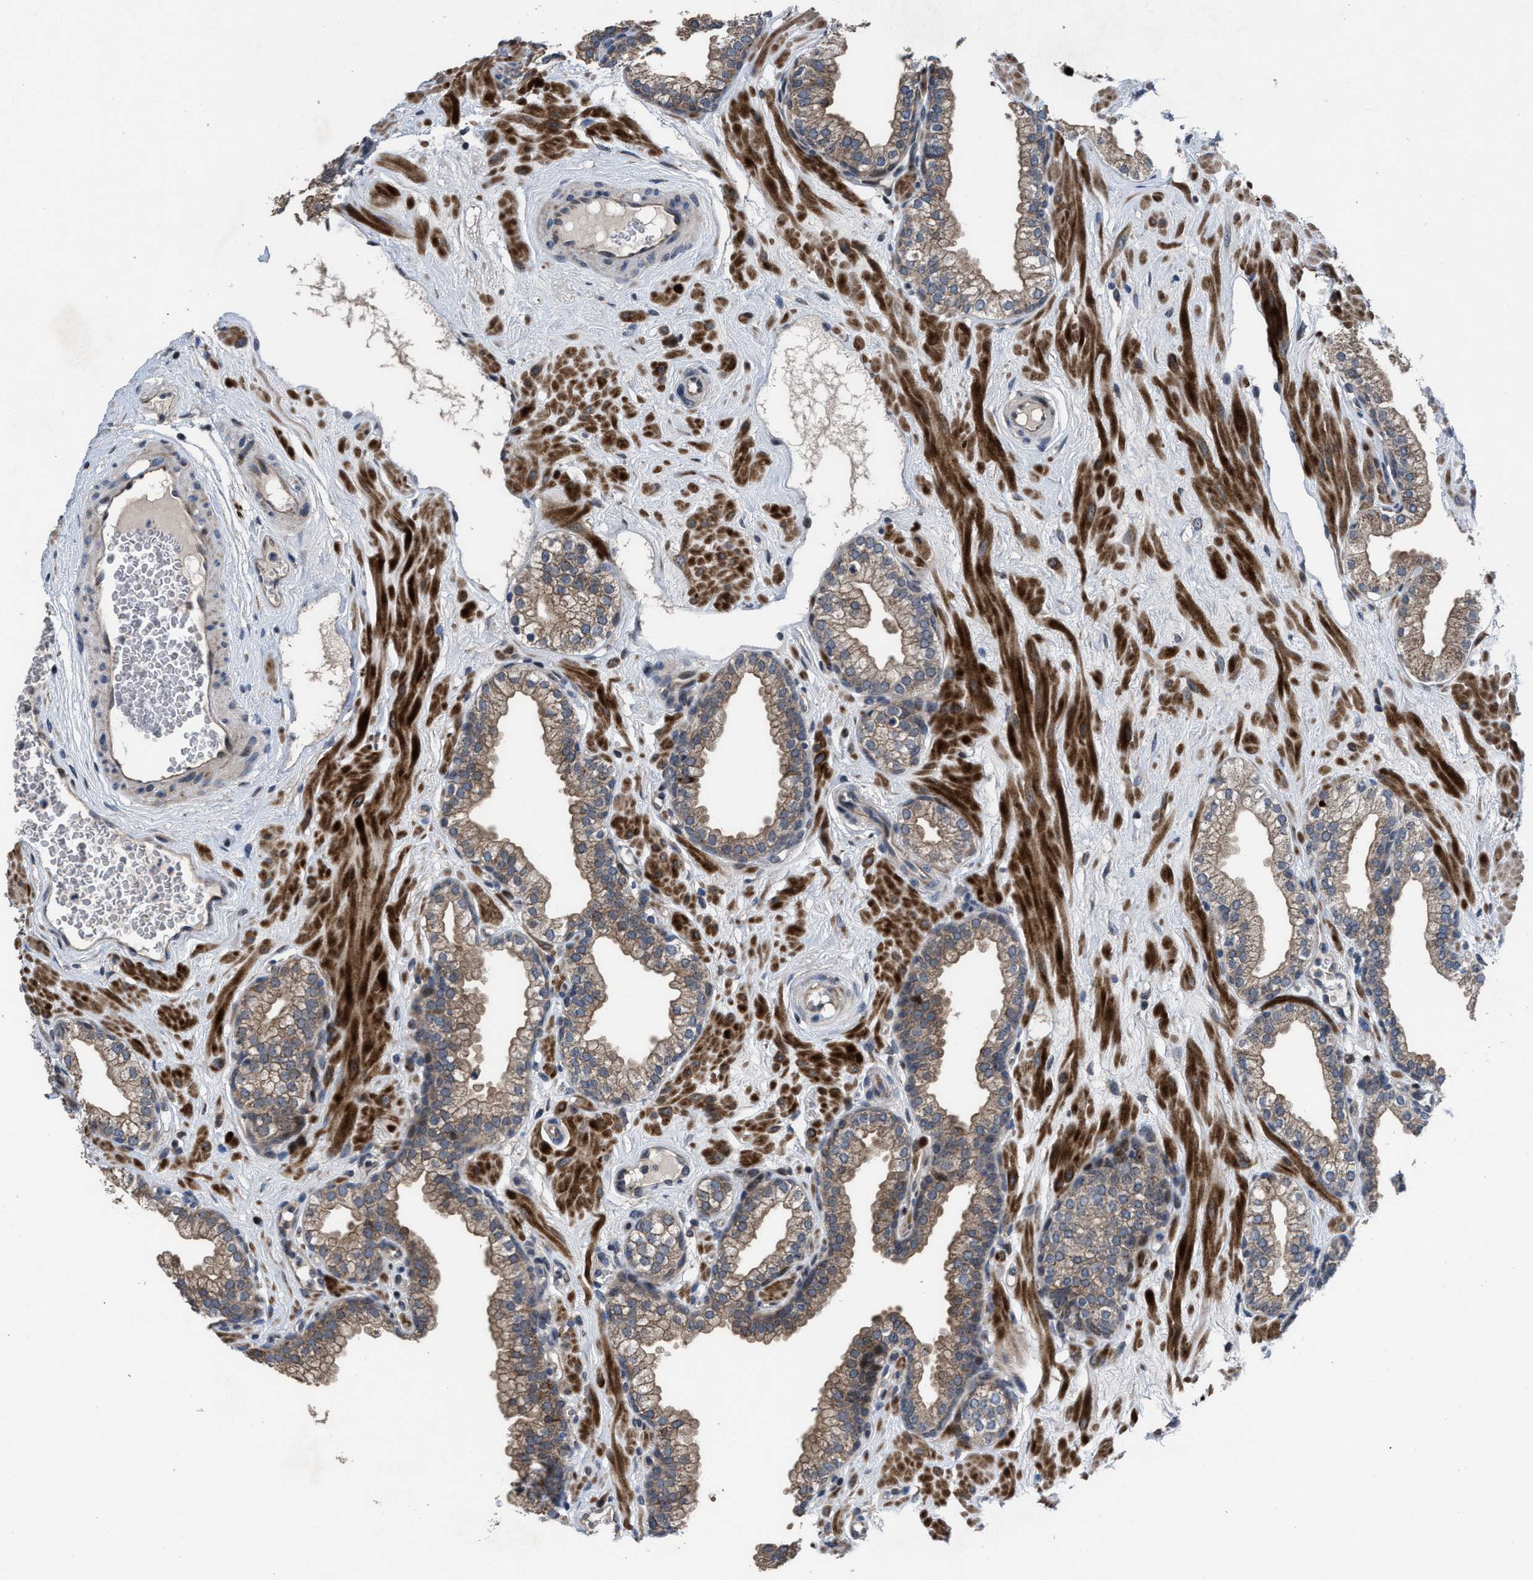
{"staining": {"intensity": "moderate", "quantity": ">75%", "location": "cytoplasmic/membranous"}, "tissue": "prostate", "cell_type": "Glandular cells", "image_type": "normal", "snomed": [{"axis": "morphology", "description": "Normal tissue, NOS"}, {"axis": "morphology", "description": "Urothelial carcinoma, Low grade"}, {"axis": "topography", "description": "Urinary bladder"}, {"axis": "topography", "description": "Prostate"}], "caption": "Prostate was stained to show a protein in brown. There is medium levels of moderate cytoplasmic/membranous expression in approximately >75% of glandular cells. (IHC, brightfield microscopy, high magnification).", "gene": "HAUS6", "patient": {"sex": "male", "age": 60}}